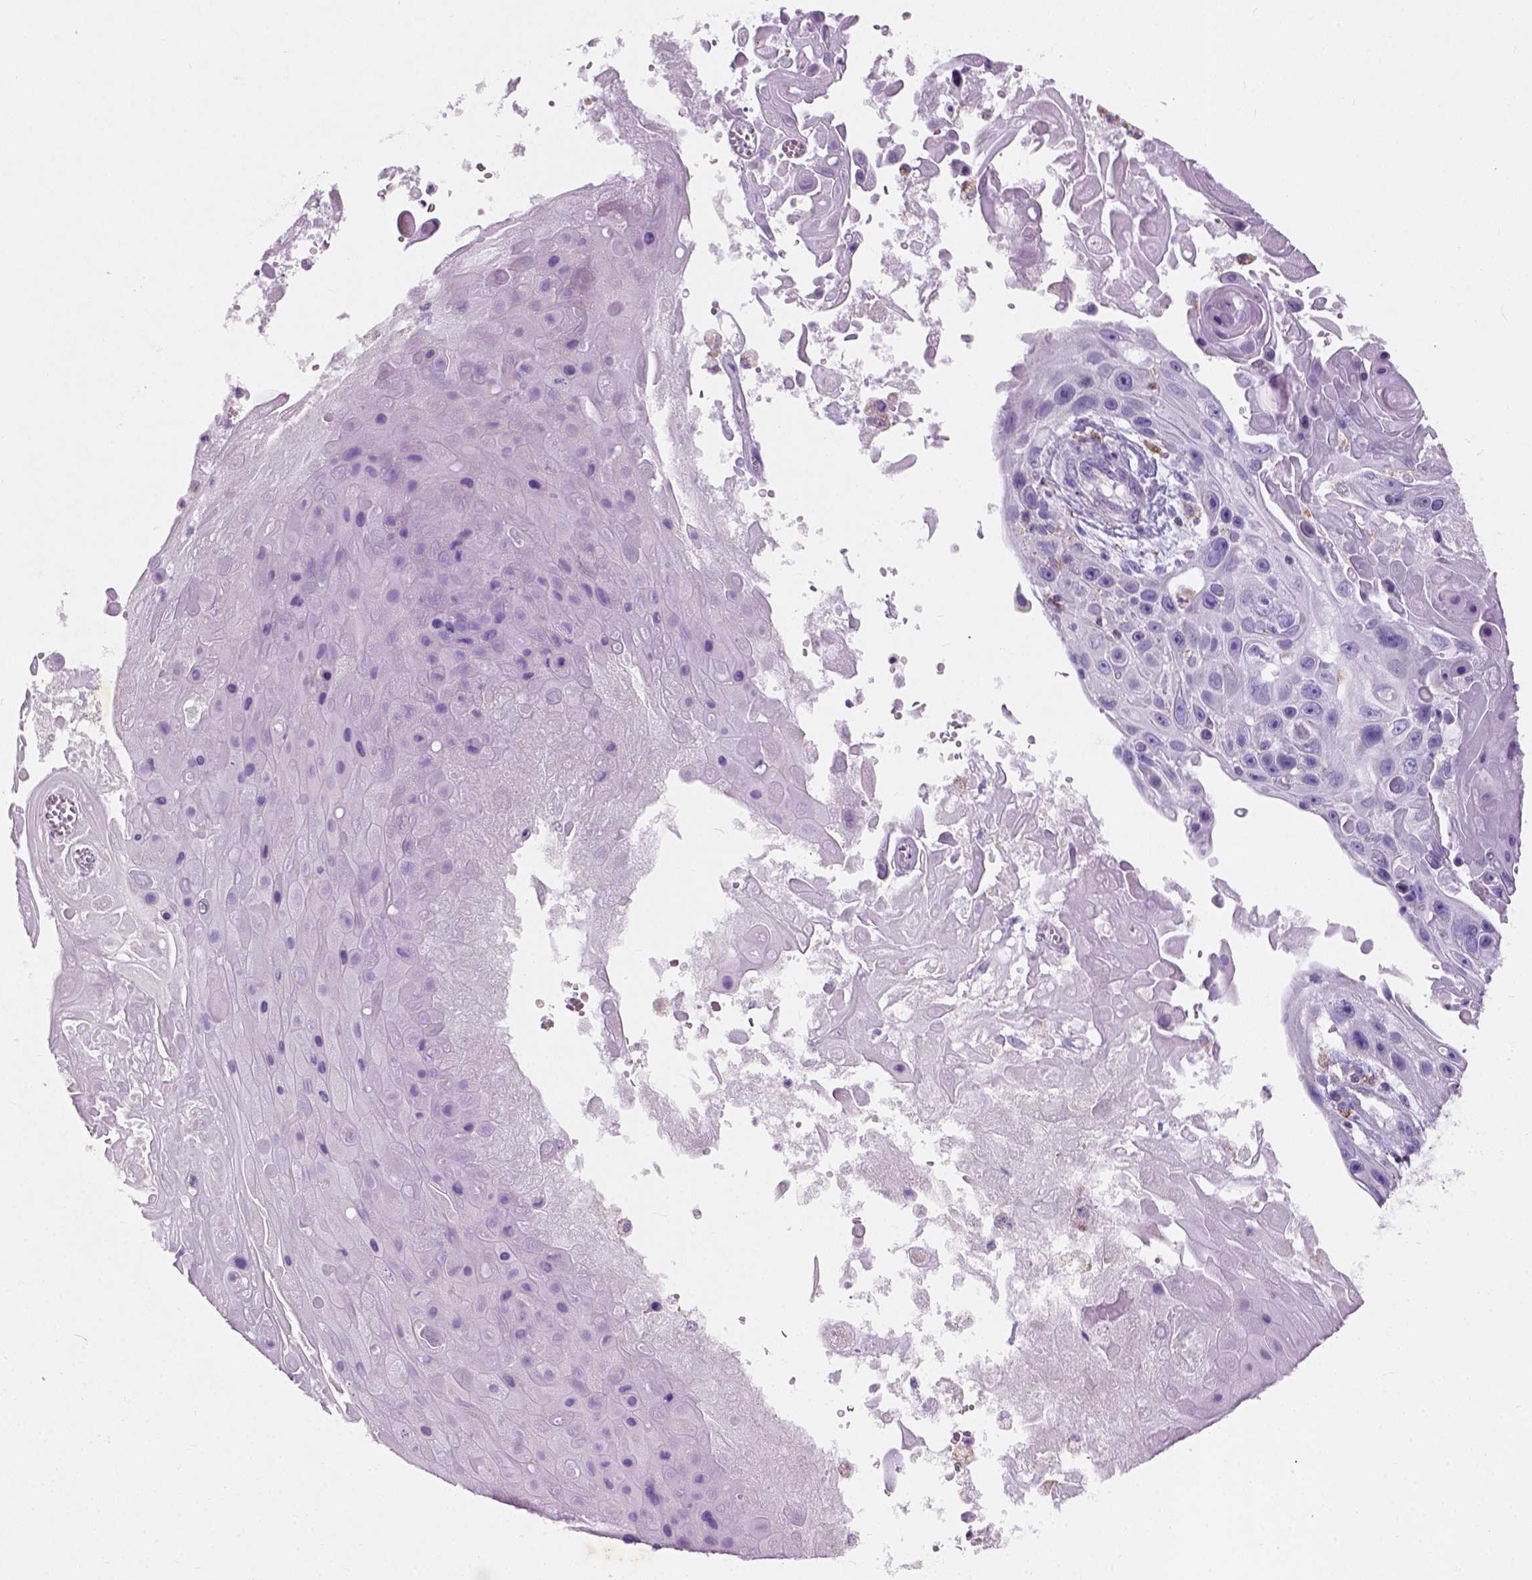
{"staining": {"intensity": "negative", "quantity": "none", "location": "none"}, "tissue": "skin cancer", "cell_type": "Tumor cells", "image_type": "cancer", "snomed": [{"axis": "morphology", "description": "Squamous cell carcinoma, NOS"}, {"axis": "topography", "description": "Skin"}], "caption": "Immunohistochemistry (IHC) of squamous cell carcinoma (skin) demonstrates no staining in tumor cells.", "gene": "CHODL", "patient": {"sex": "male", "age": 82}}